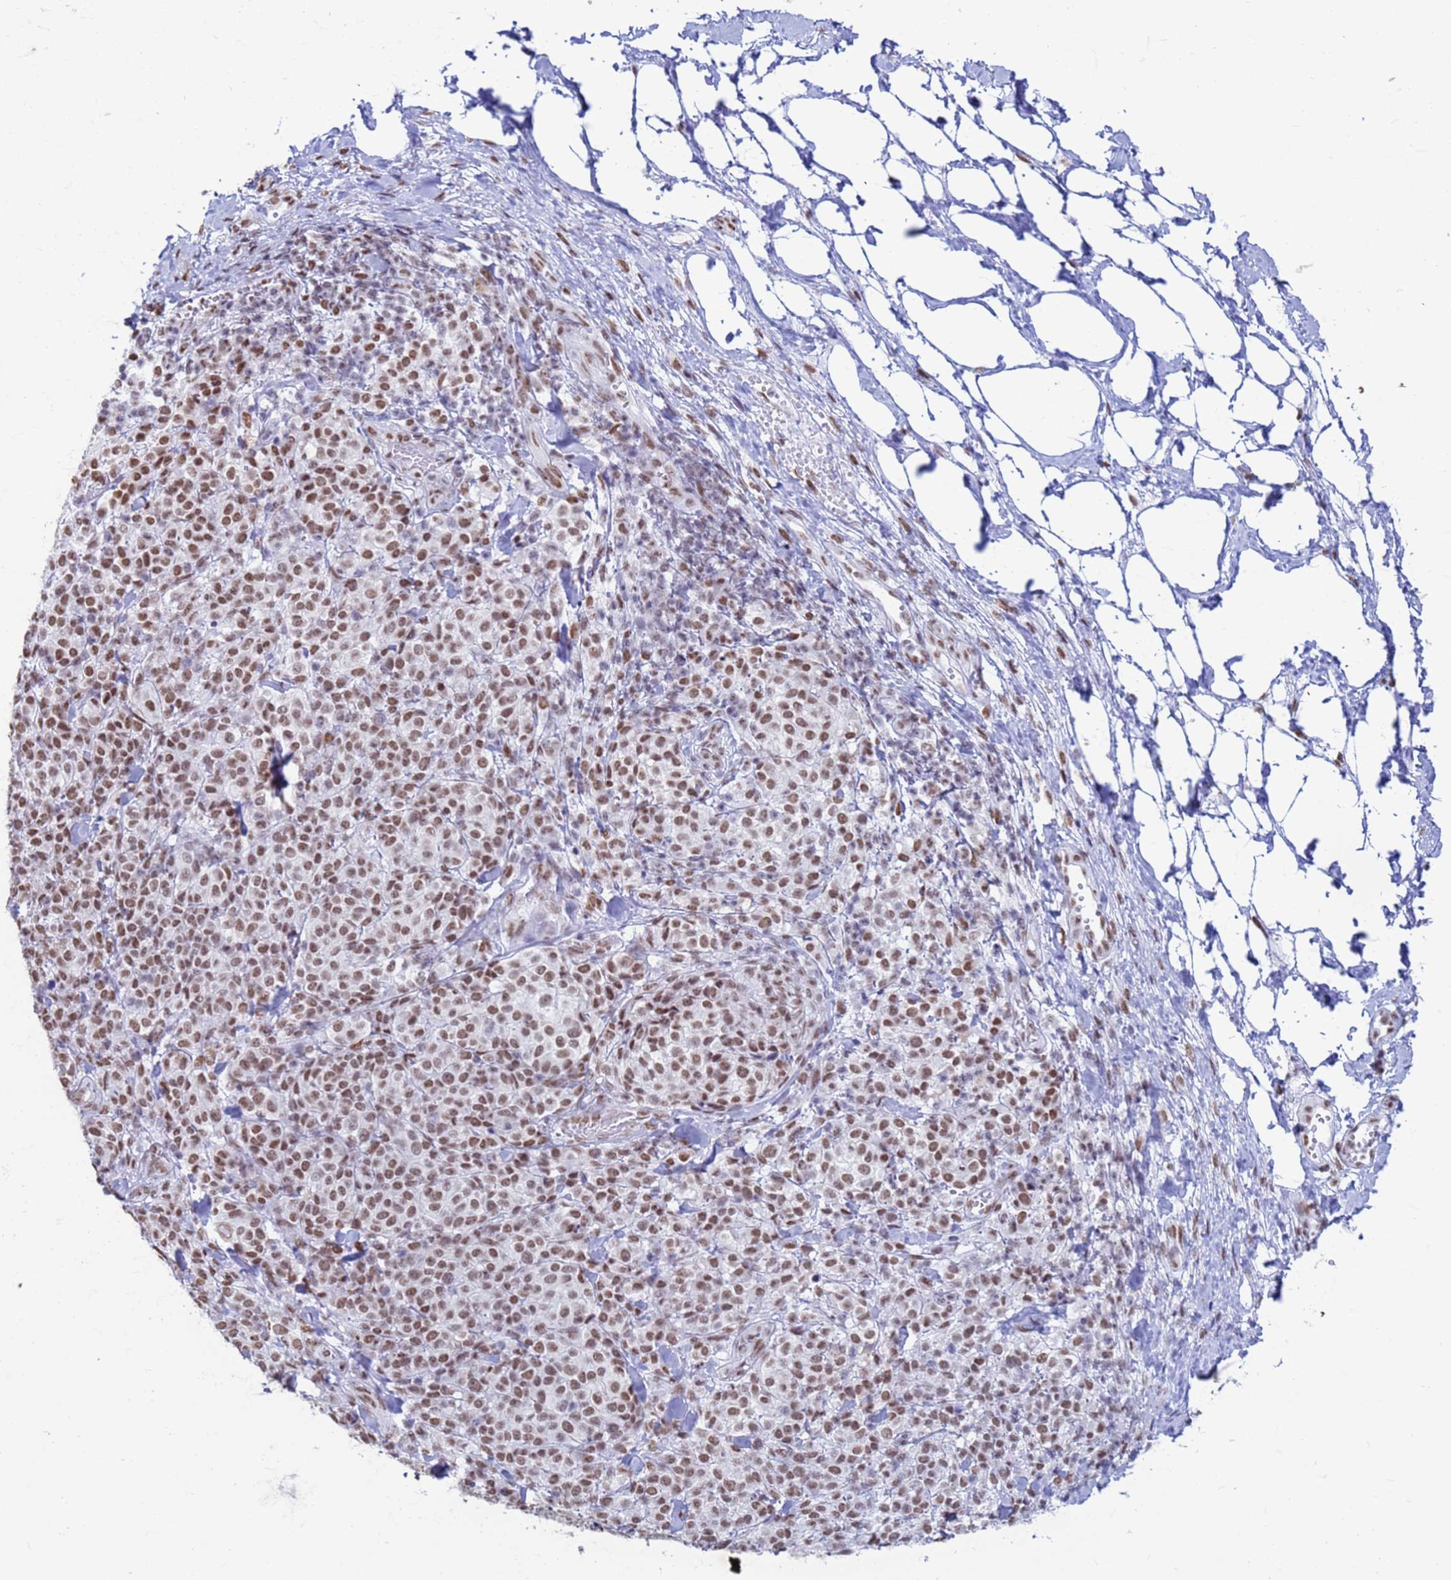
{"staining": {"intensity": "moderate", "quantity": ">75%", "location": "nuclear"}, "tissue": "melanoma", "cell_type": "Tumor cells", "image_type": "cancer", "snomed": [{"axis": "morphology", "description": "Normal tissue, NOS"}, {"axis": "morphology", "description": "Malignant melanoma, NOS"}, {"axis": "topography", "description": "Skin"}], "caption": "A photomicrograph of melanoma stained for a protein exhibits moderate nuclear brown staining in tumor cells. The protein is shown in brown color, while the nuclei are stained blue.", "gene": "FAM170B", "patient": {"sex": "female", "age": 34}}